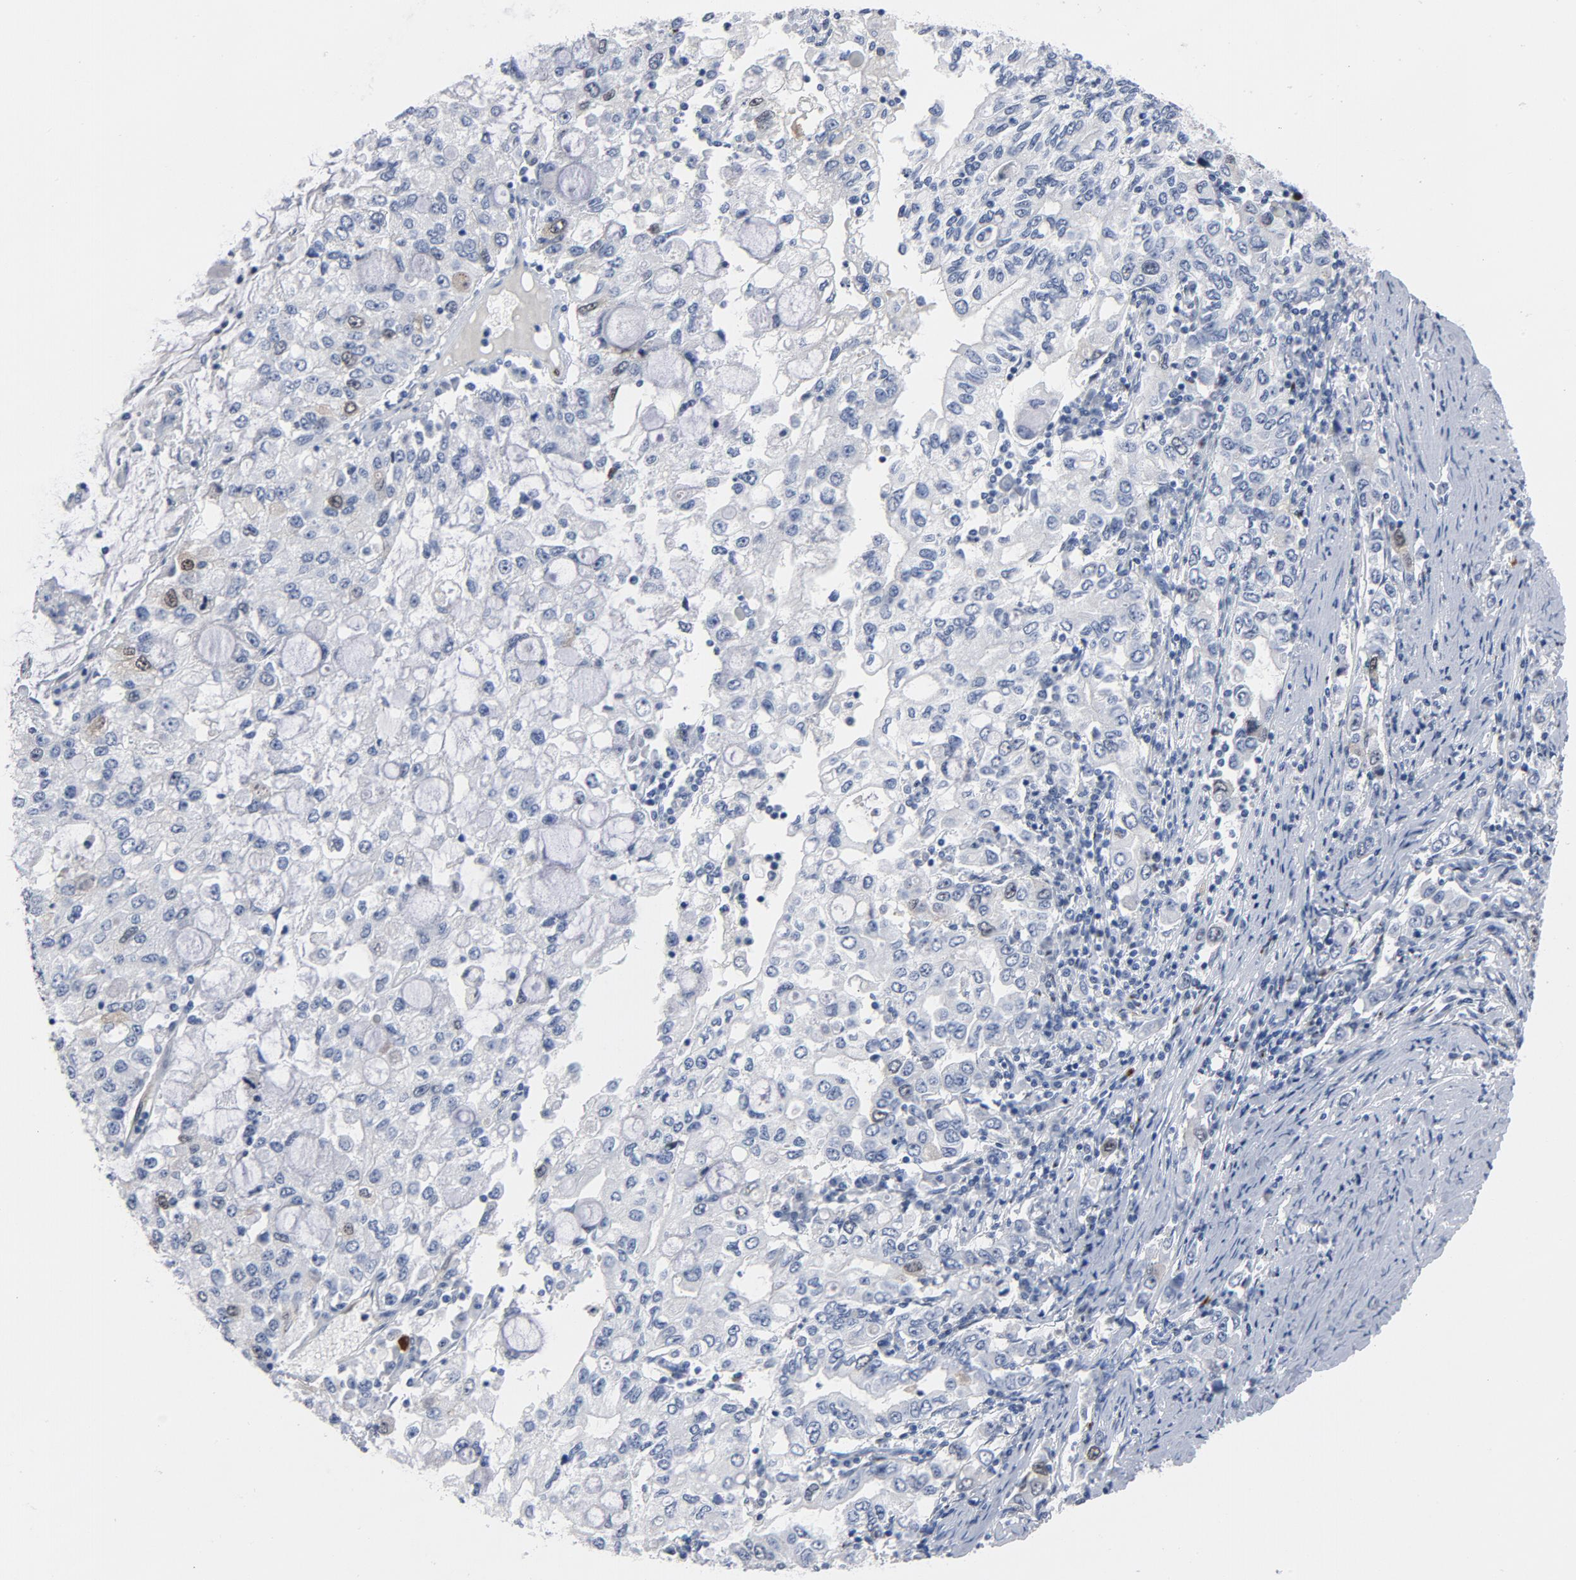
{"staining": {"intensity": "weak", "quantity": "<25%", "location": "nuclear"}, "tissue": "stomach cancer", "cell_type": "Tumor cells", "image_type": "cancer", "snomed": [{"axis": "morphology", "description": "Adenocarcinoma, NOS"}, {"axis": "topography", "description": "Stomach, lower"}], "caption": "Immunohistochemistry (IHC) histopathology image of neoplastic tissue: stomach cancer stained with DAB demonstrates no significant protein expression in tumor cells.", "gene": "CDC20", "patient": {"sex": "female", "age": 72}}